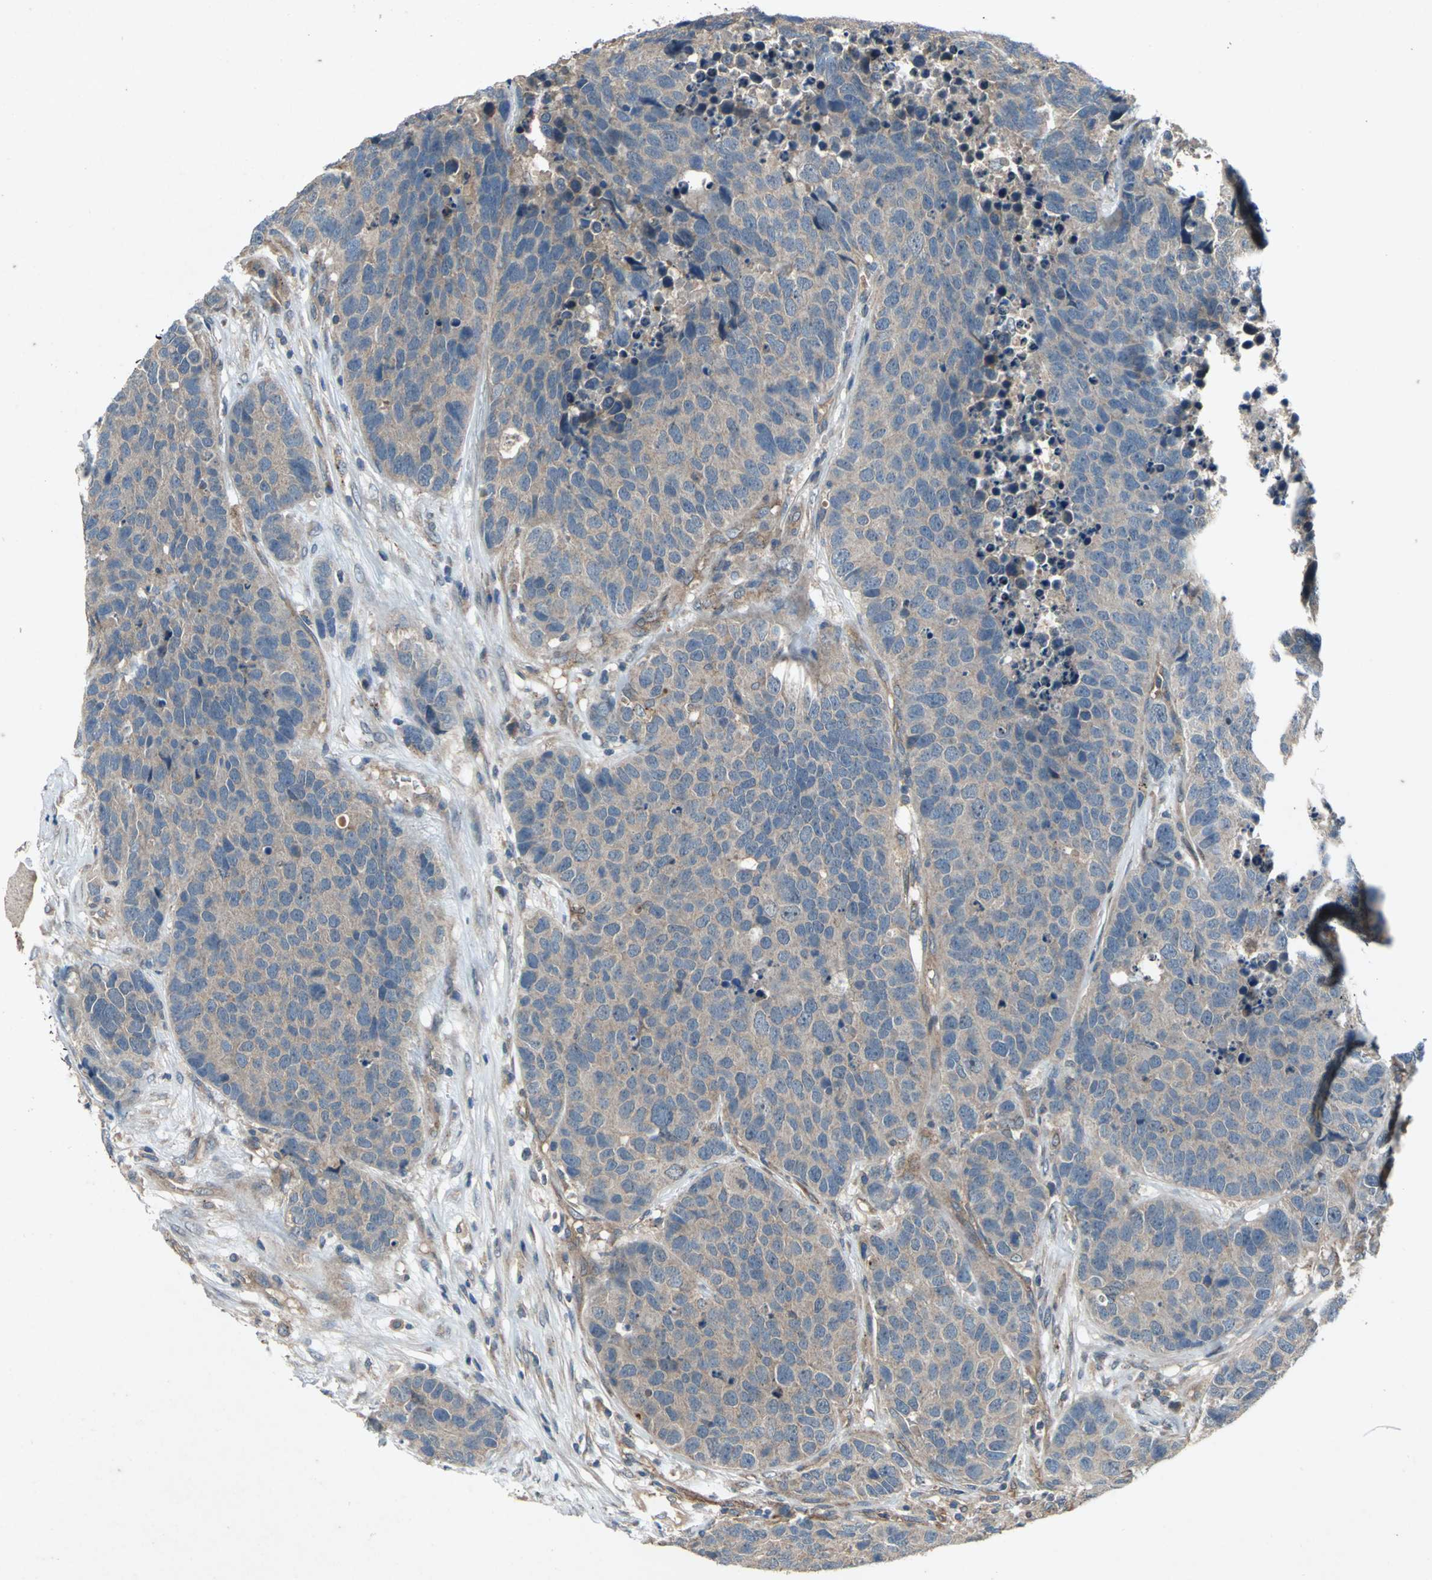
{"staining": {"intensity": "weak", "quantity": "25%-75%", "location": "cytoplasmic/membranous"}, "tissue": "carcinoid", "cell_type": "Tumor cells", "image_type": "cancer", "snomed": [{"axis": "morphology", "description": "Carcinoid, malignant, NOS"}, {"axis": "topography", "description": "Lung"}], "caption": "Carcinoid stained for a protein (brown) shows weak cytoplasmic/membranous positive staining in about 25%-75% of tumor cells.", "gene": "EMCN", "patient": {"sex": "male", "age": 60}}